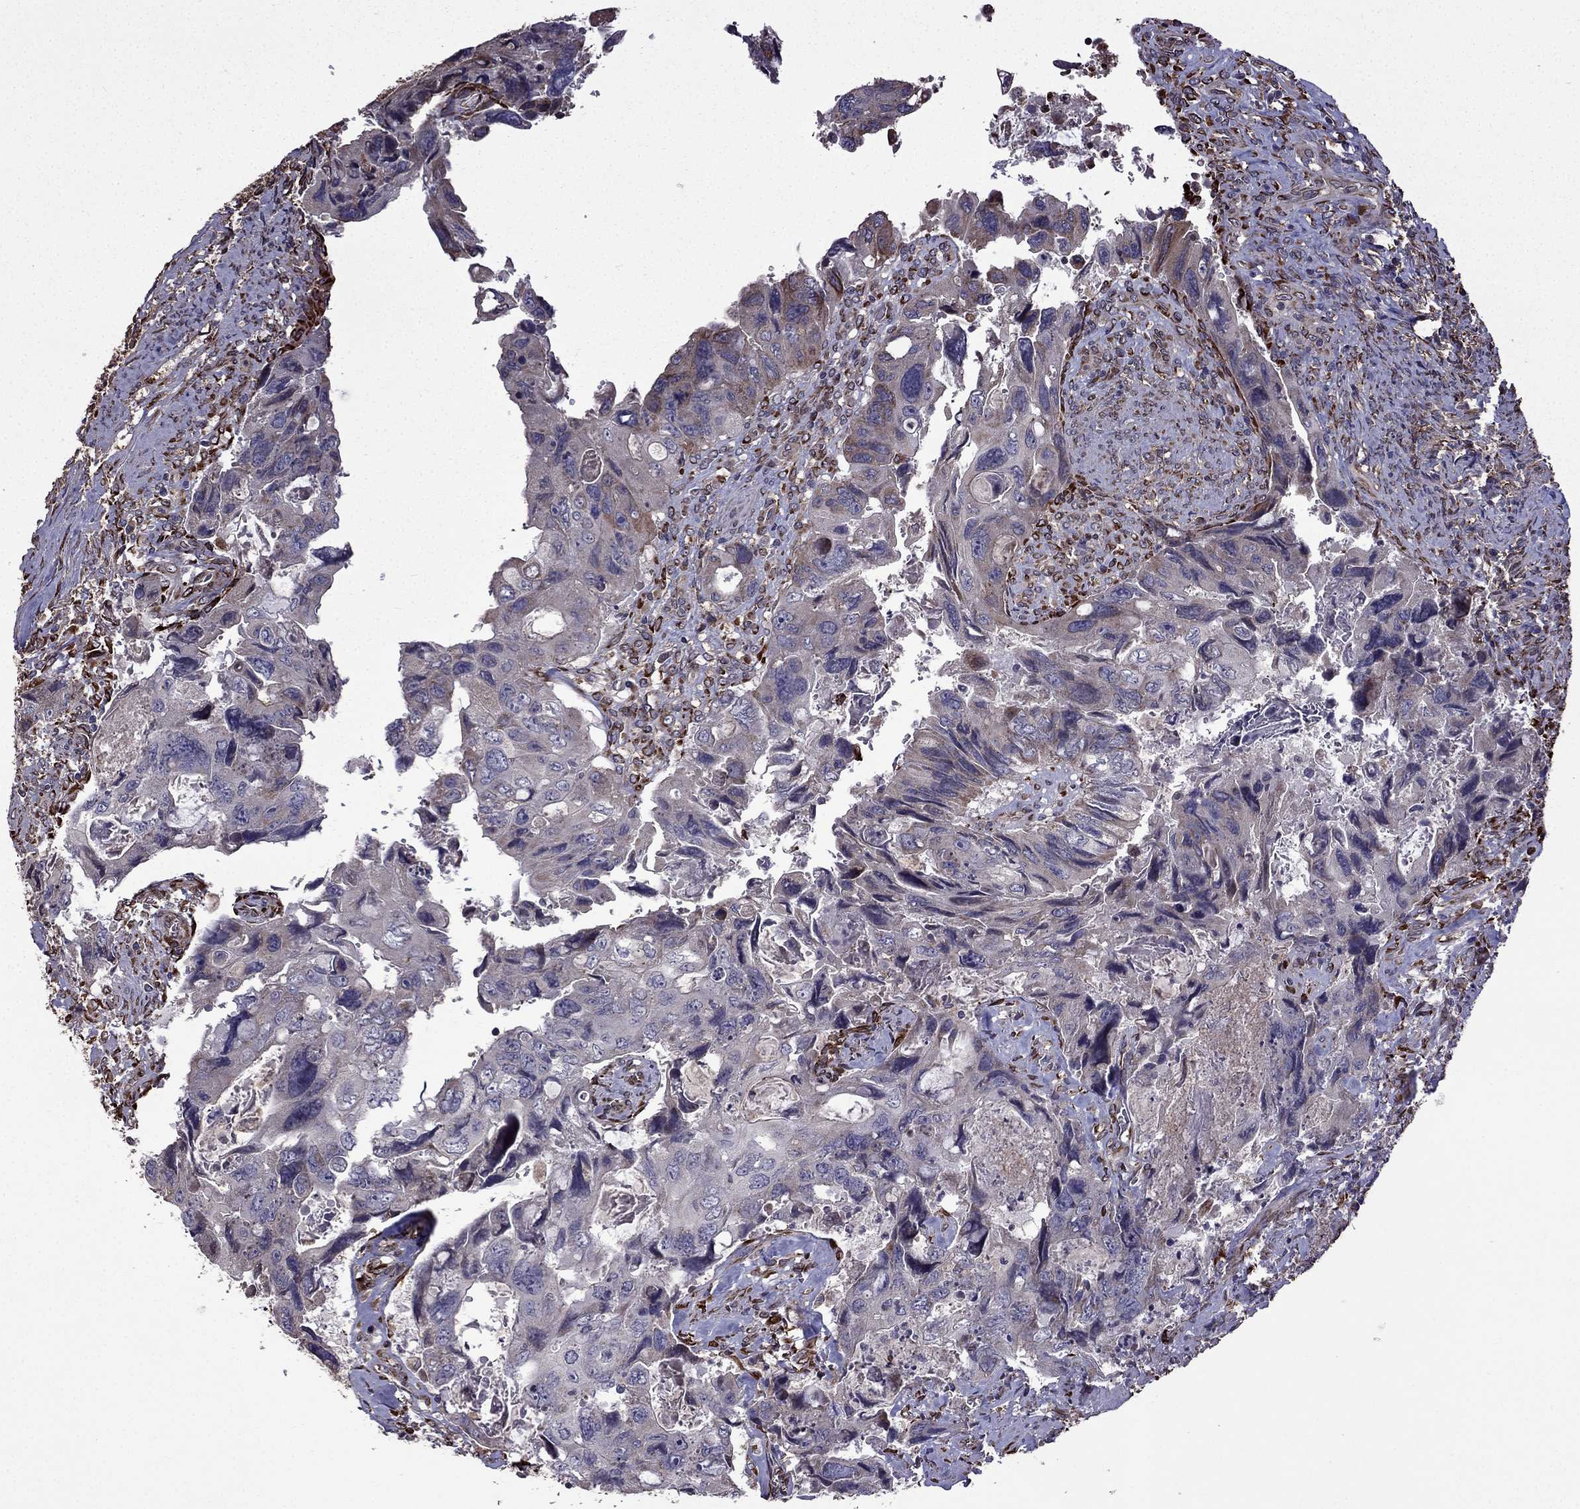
{"staining": {"intensity": "moderate", "quantity": "<25%", "location": "cytoplasmic/membranous"}, "tissue": "colorectal cancer", "cell_type": "Tumor cells", "image_type": "cancer", "snomed": [{"axis": "morphology", "description": "Adenocarcinoma, NOS"}, {"axis": "topography", "description": "Rectum"}], "caption": "This is an image of immunohistochemistry staining of colorectal cancer (adenocarcinoma), which shows moderate expression in the cytoplasmic/membranous of tumor cells.", "gene": "IKBIP", "patient": {"sex": "male", "age": 62}}